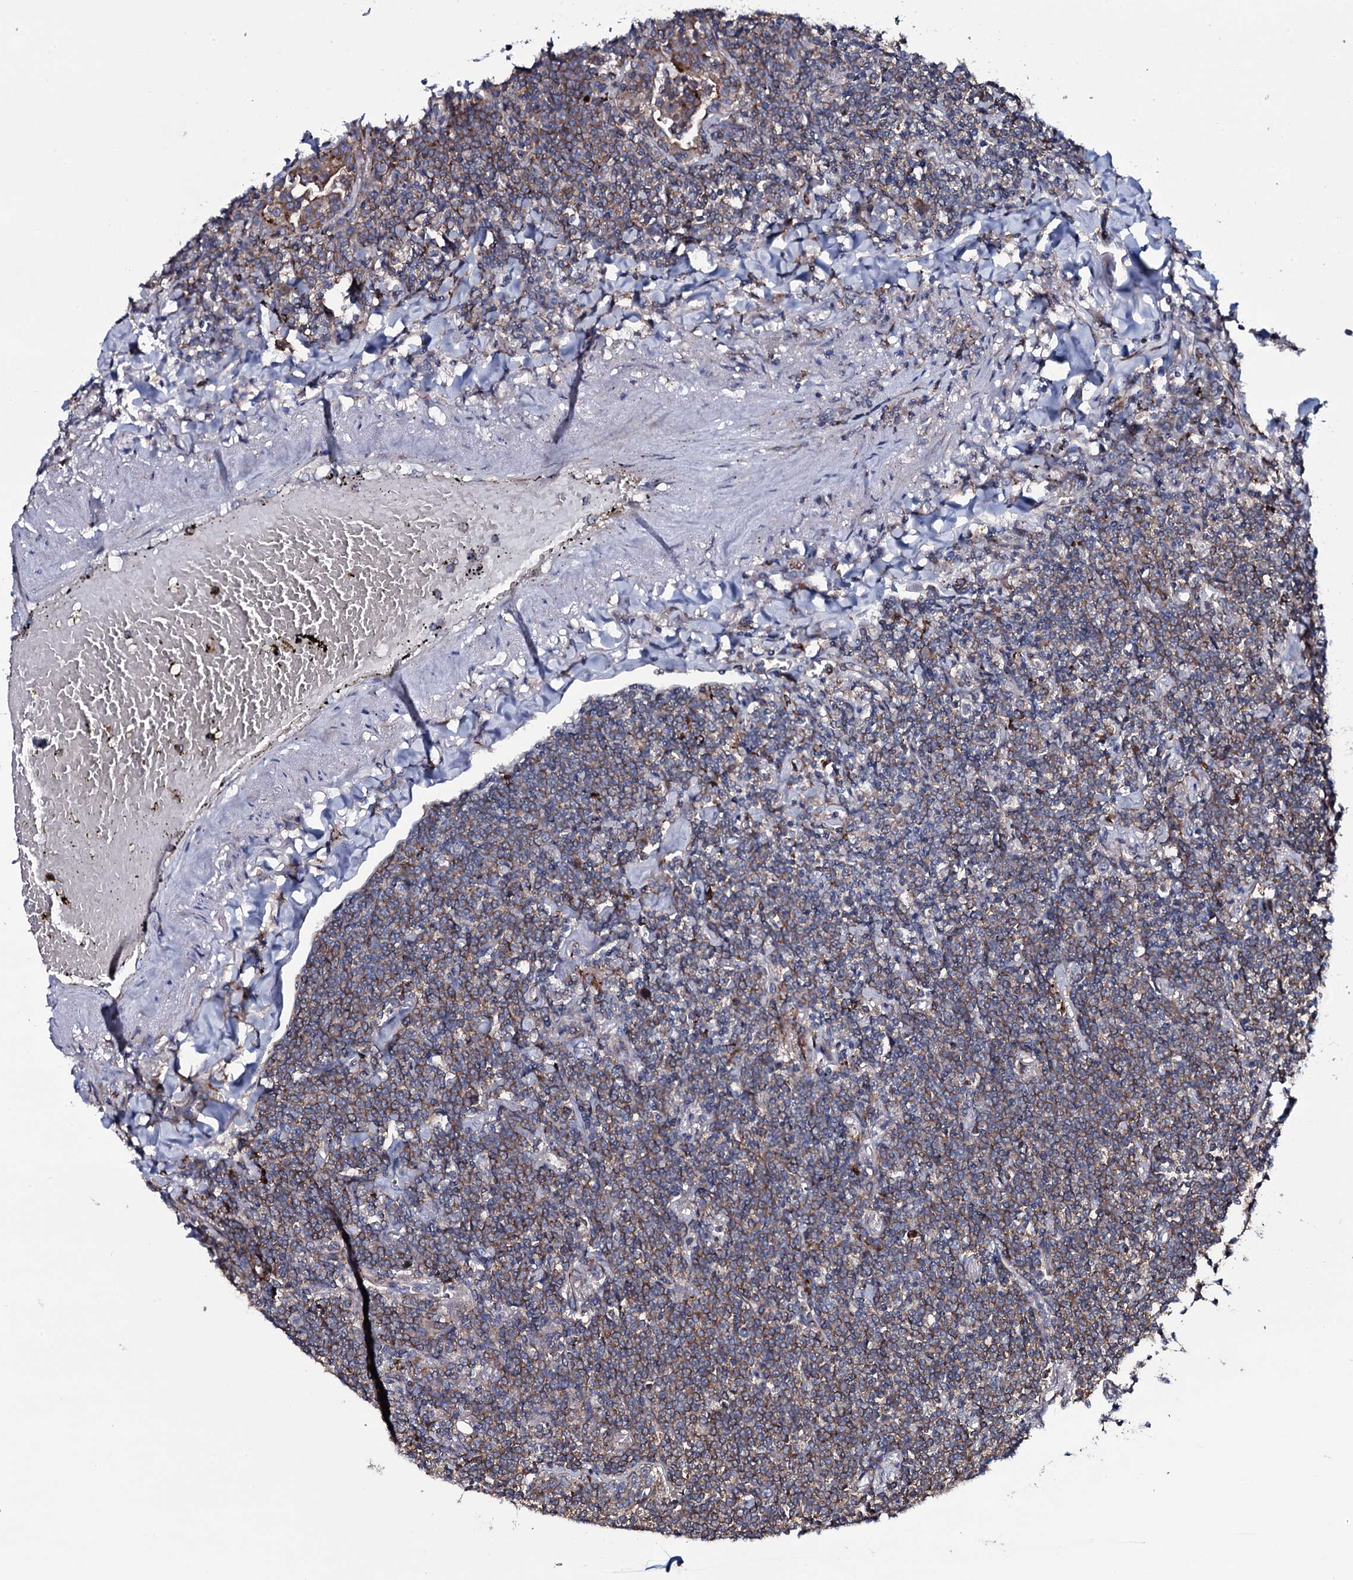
{"staining": {"intensity": "moderate", "quantity": ">75%", "location": "cytoplasmic/membranous"}, "tissue": "lymphoma", "cell_type": "Tumor cells", "image_type": "cancer", "snomed": [{"axis": "morphology", "description": "Malignant lymphoma, non-Hodgkin's type, Low grade"}, {"axis": "topography", "description": "Lung"}], "caption": "A micrograph showing moderate cytoplasmic/membranous expression in about >75% of tumor cells in lymphoma, as visualized by brown immunohistochemical staining.", "gene": "VAMP8", "patient": {"sex": "female", "age": 71}}